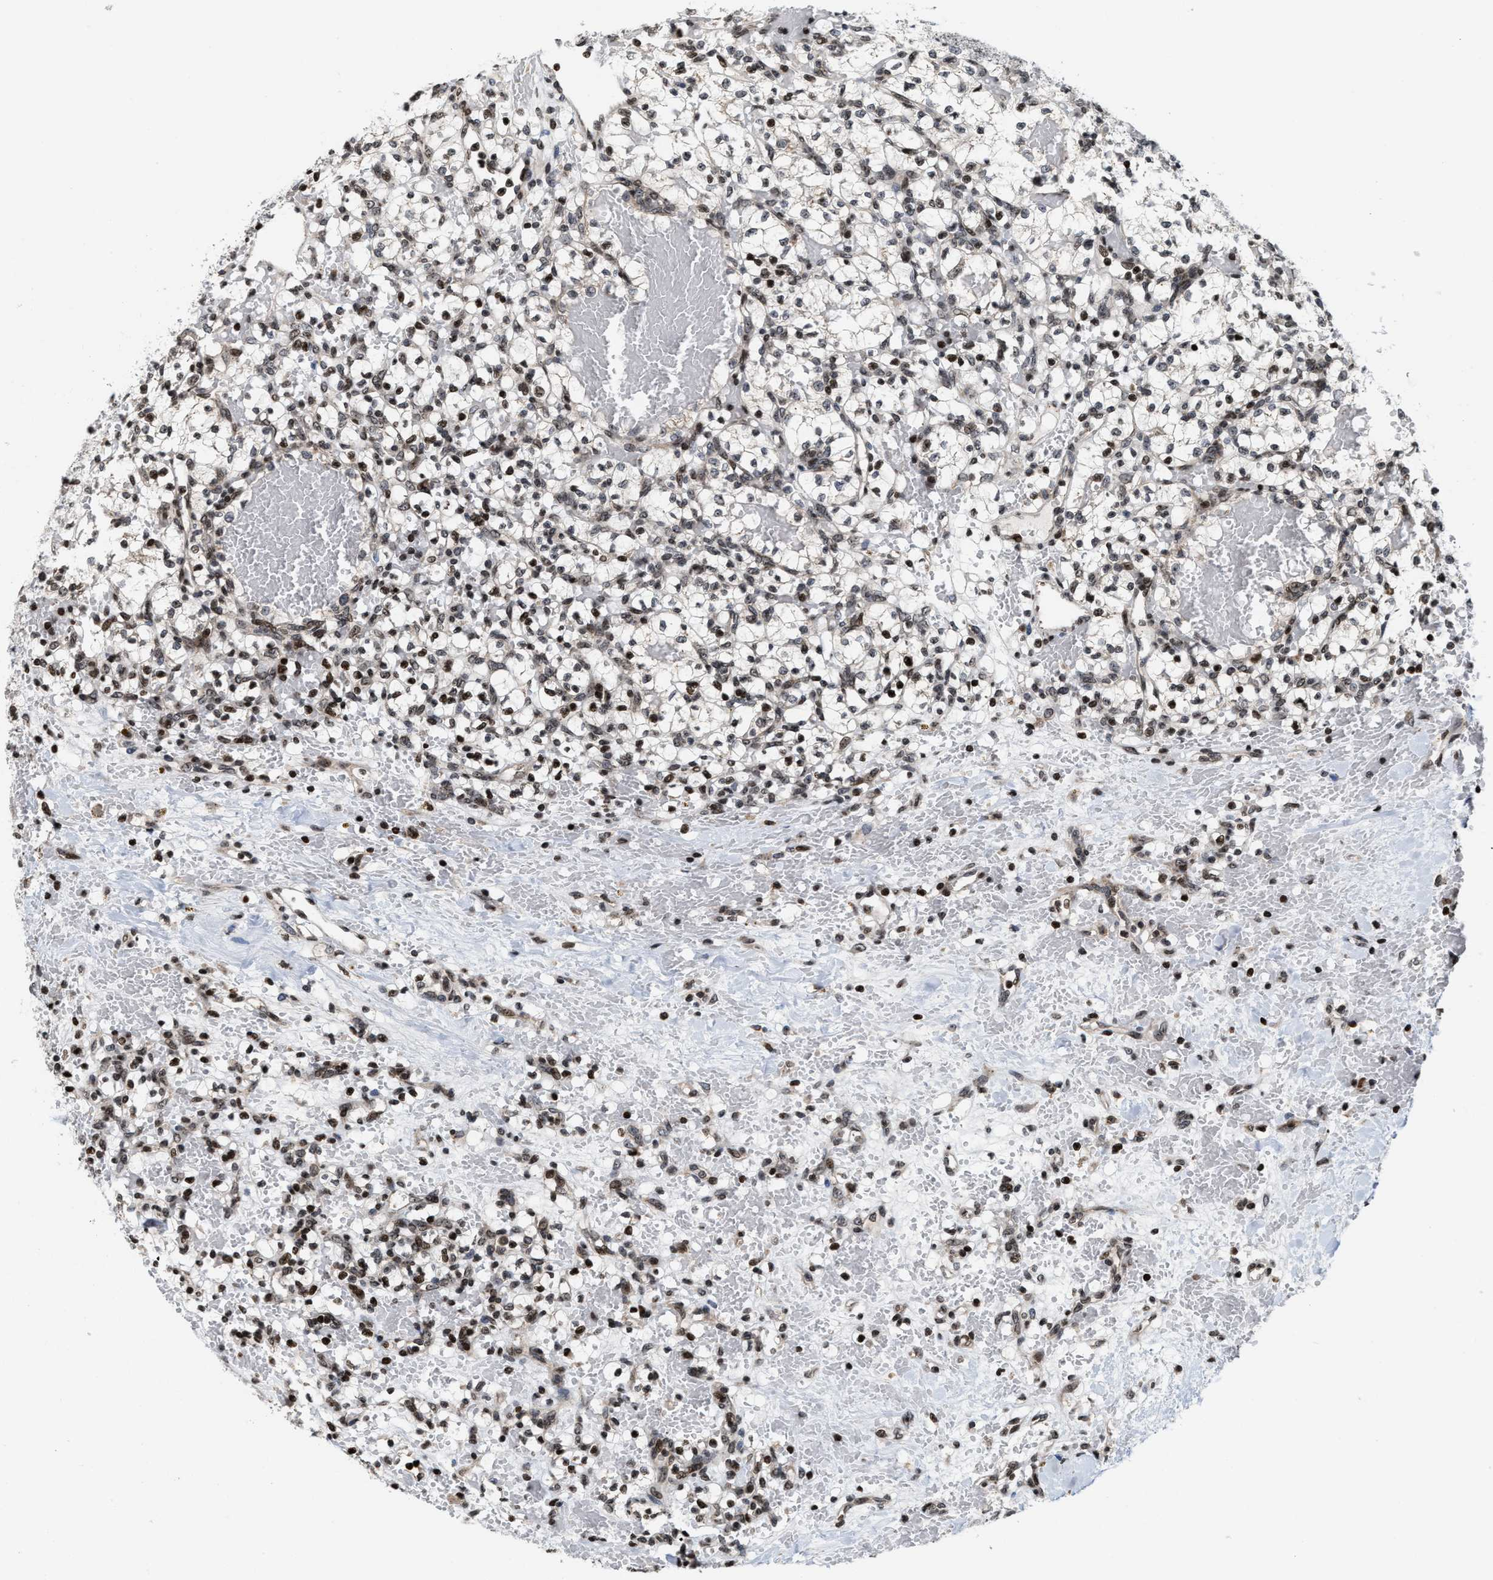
{"staining": {"intensity": "moderate", "quantity": ">75%", "location": "nuclear"}, "tissue": "renal cancer", "cell_type": "Tumor cells", "image_type": "cancer", "snomed": [{"axis": "morphology", "description": "Adenocarcinoma, NOS"}, {"axis": "topography", "description": "Kidney"}], "caption": "Renal cancer (adenocarcinoma) stained with a brown dye exhibits moderate nuclear positive positivity in about >75% of tumor cells.", "gene": "PDZD2", "patient": {"sex": "female", "age": 60}}